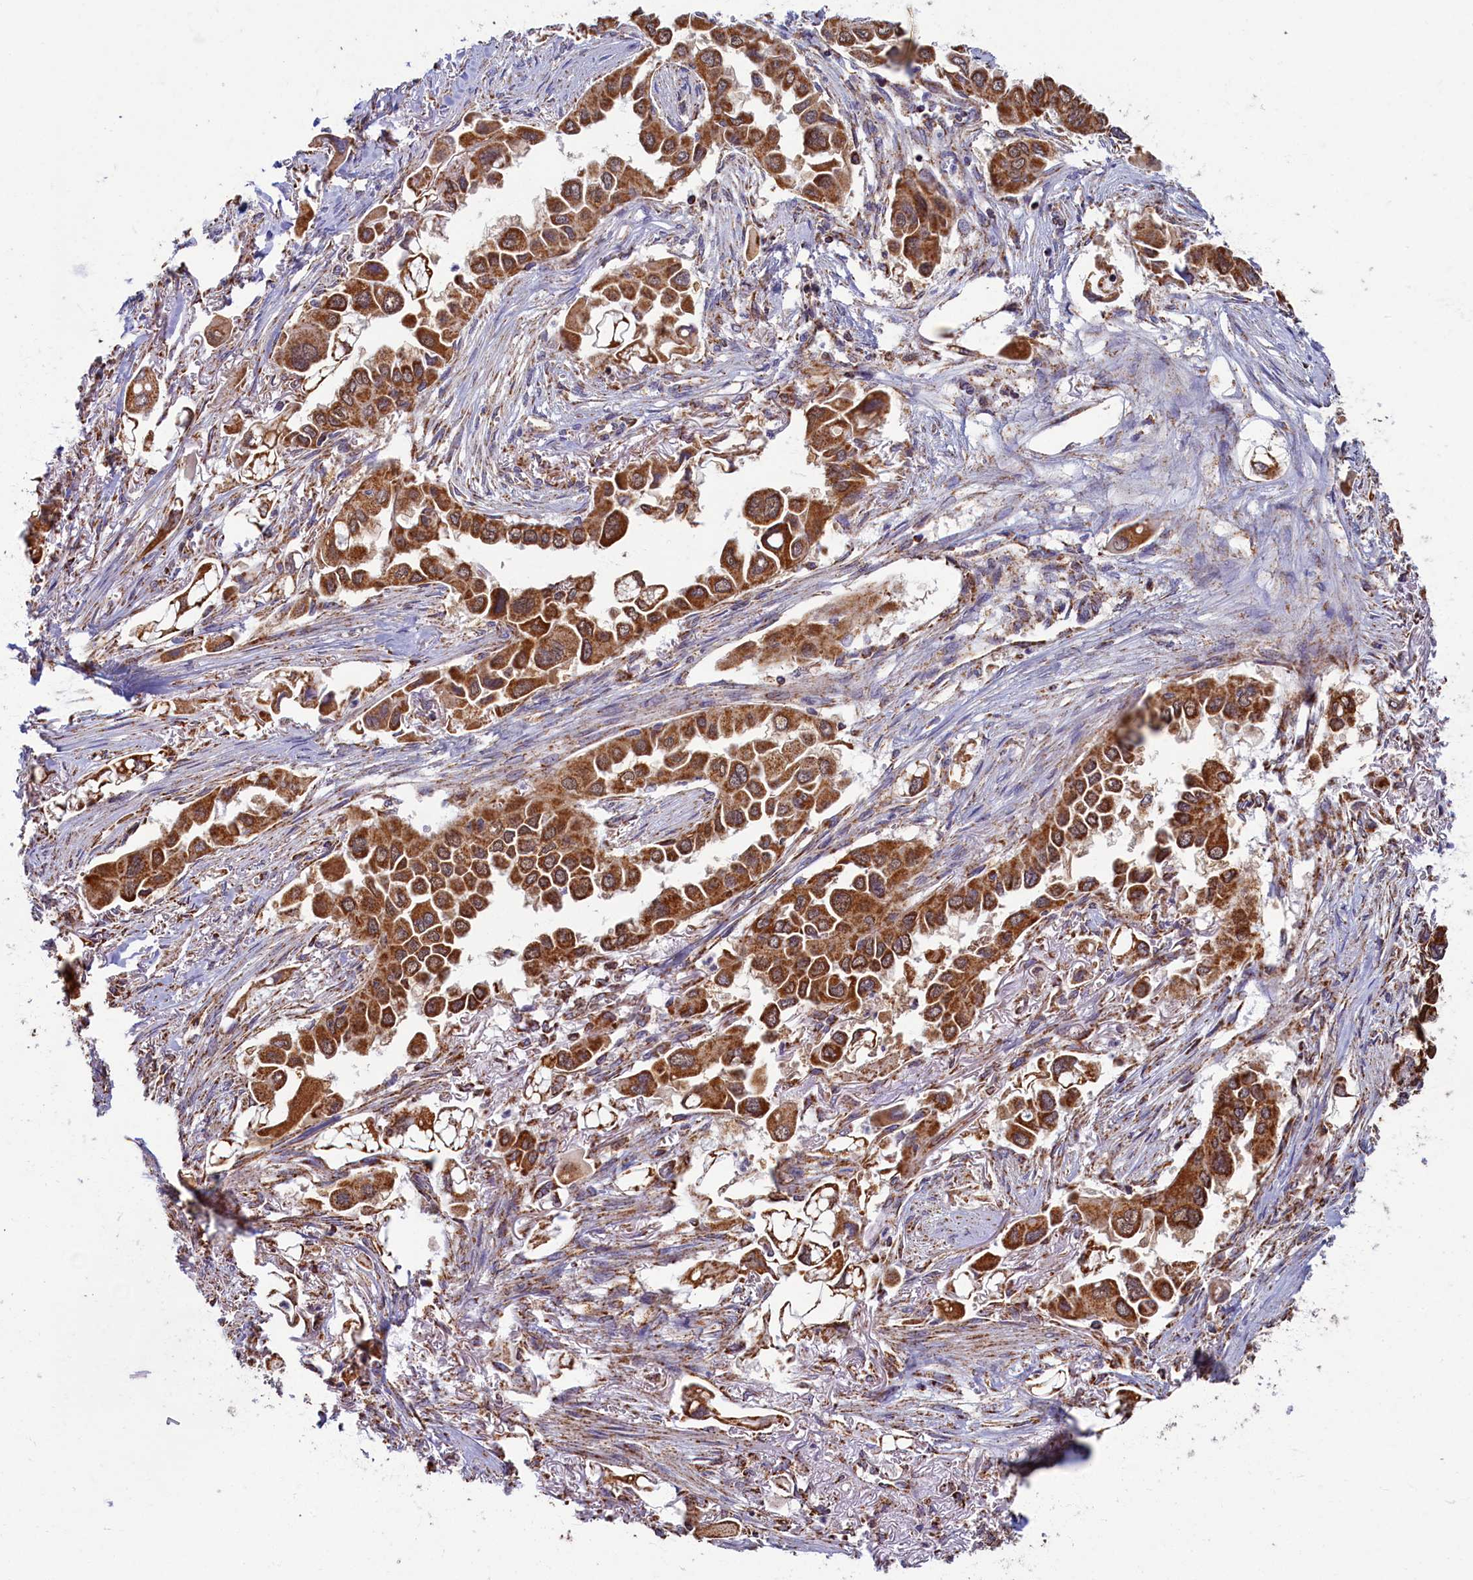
{"staining": {"intensity": "strong", "quantity": ">75%", "location": "cytoplasmic/membranous"}, "tissue": "lung cancer", "cell_type": "Tumor cells", "image_type": "cancer", "snomed": [{"axis": "morphology", "description": "Adenocarcinoma, NOS"}, {"axis": "topography", "description": "Lung"}], "caption": "Adenocarcinoma (lung) stained with a protein marker displays strong staining in tumor cells.", "gene": "SPR", "patient": {"sex": "female", "age": 76}}